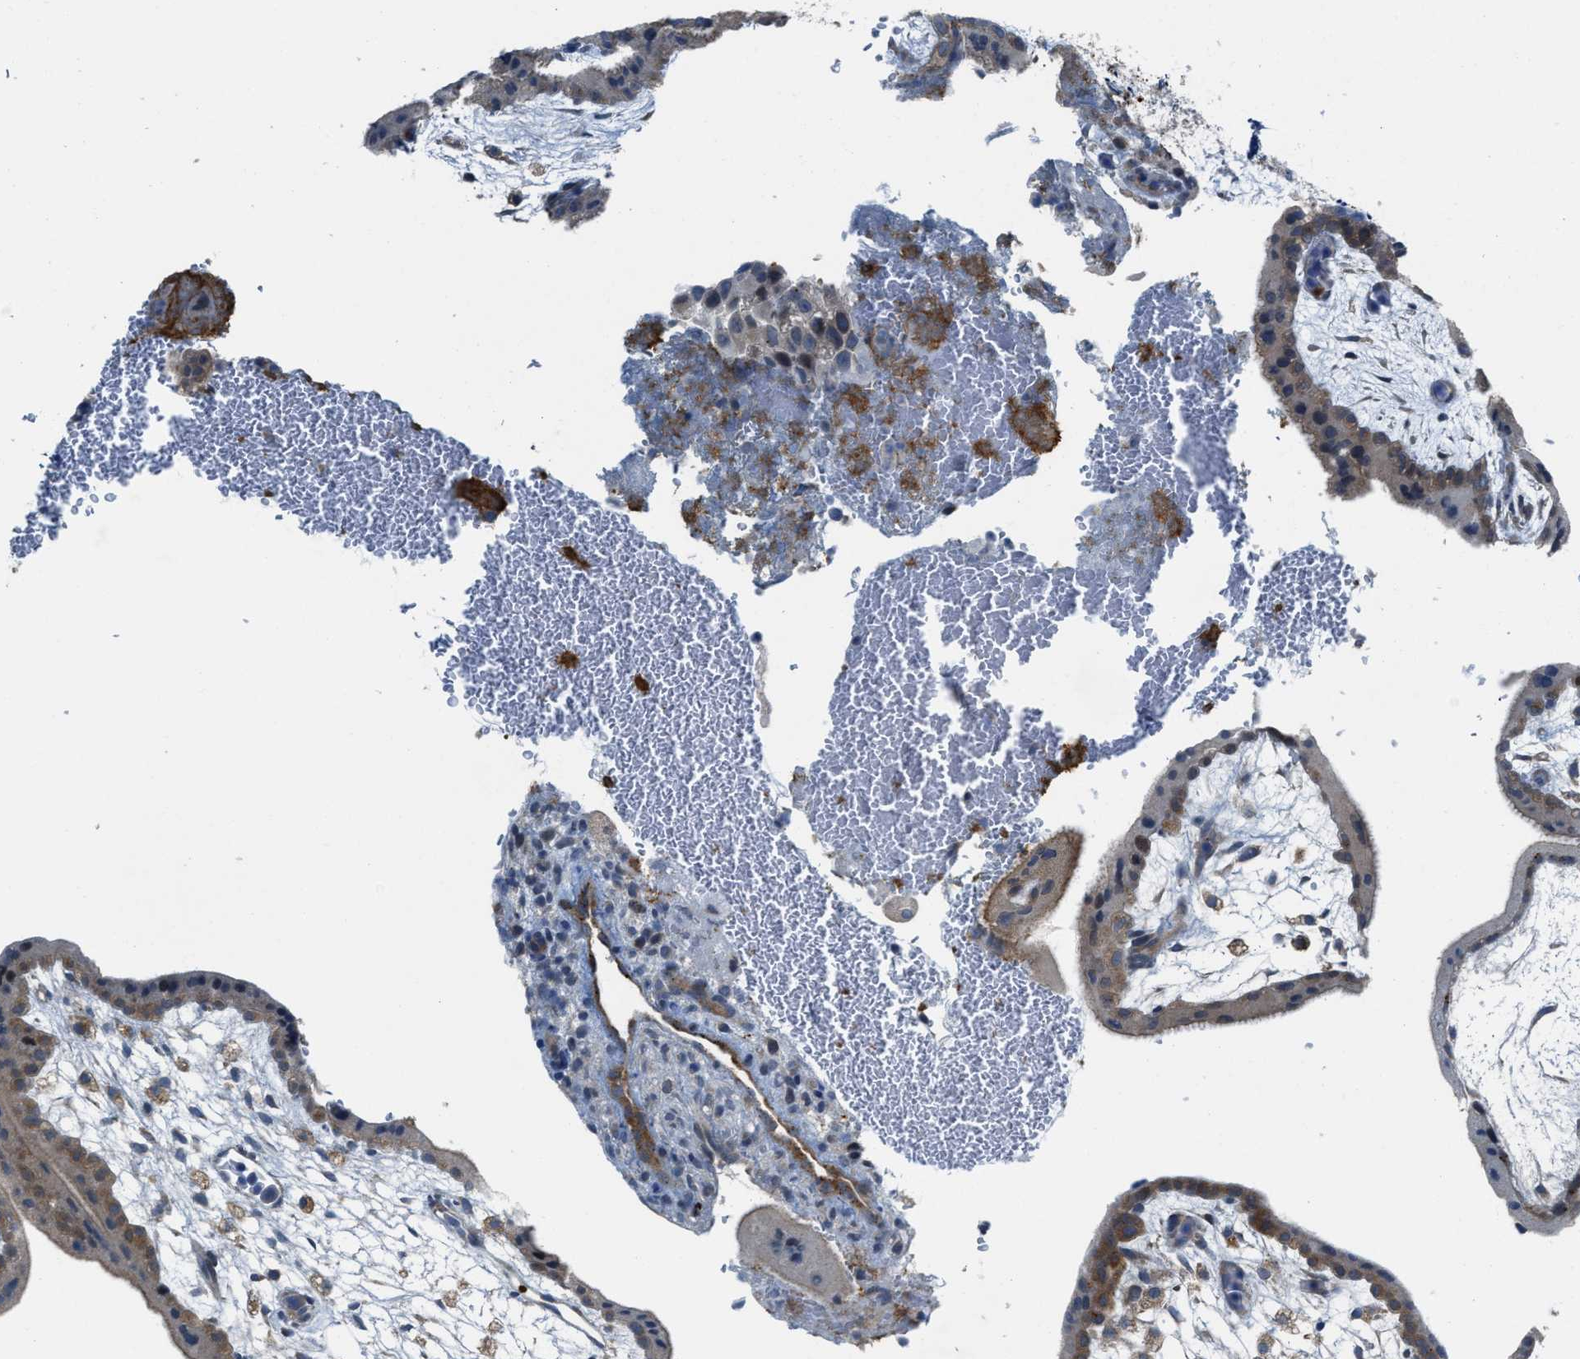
{"staining": {"intensity": "moderate", "quantity": "25%-75%", "location": "cytoplasmic/membranous"}, "tissue": "placenta", "cell_type": "Decidual cells", "image_type": "normal", "snomed": [{"axis": "morphology", "description": "Normal tissue, NOS"}, {"axis": "topography", "description": "Placenta"}], "caption": "IHC (DAB (3,3'-diaminobenzidine)) staining of normal human placenta exhibits moderate cytoplasmic/membranous protein staining in approximately 25%-75% of decidual cells.", "gene": "KLHDC10", "patient": {"sex": "female", "age": 35}}